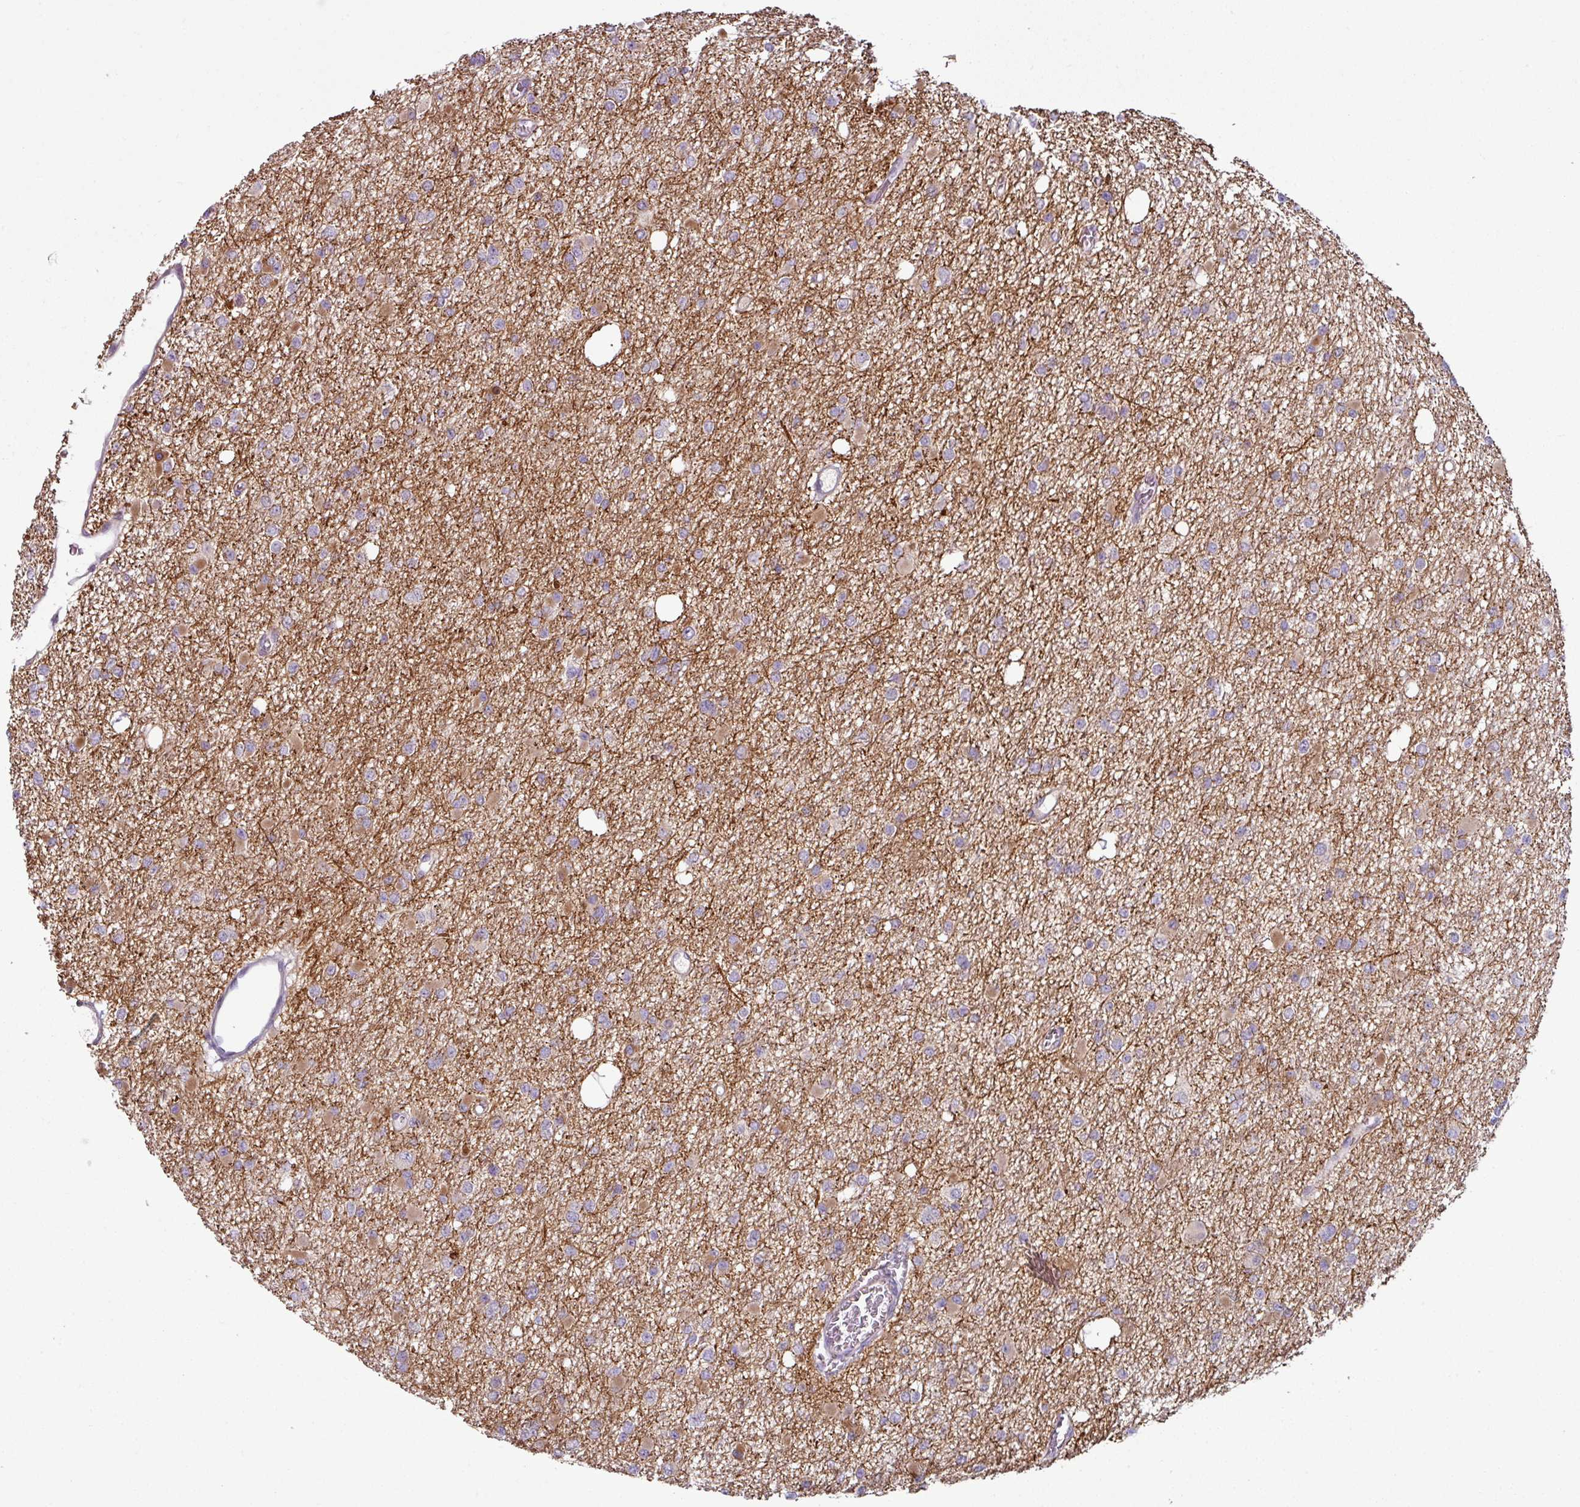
{"staining": {"intensity": "weak", "quantity": "25%-75%", "location": "cytoplasmic/membranous"}, "tissue": "glioma", "cell_type": "Tumor cells", "image_type": "cancer", "snomed": [{"axis": "morphology", "description": "Glioma, malignant, Low grade"}, {"axis": "topography", "description": "Brain"}], "caption": "Glioma was stained to show a protein in brown. There is low levels of weak cytoplasmic/membranous expression in about 25%-75% of tumor cells.", "gene": "MTMR14", "patient": {"sex": "female", "age": 22}}